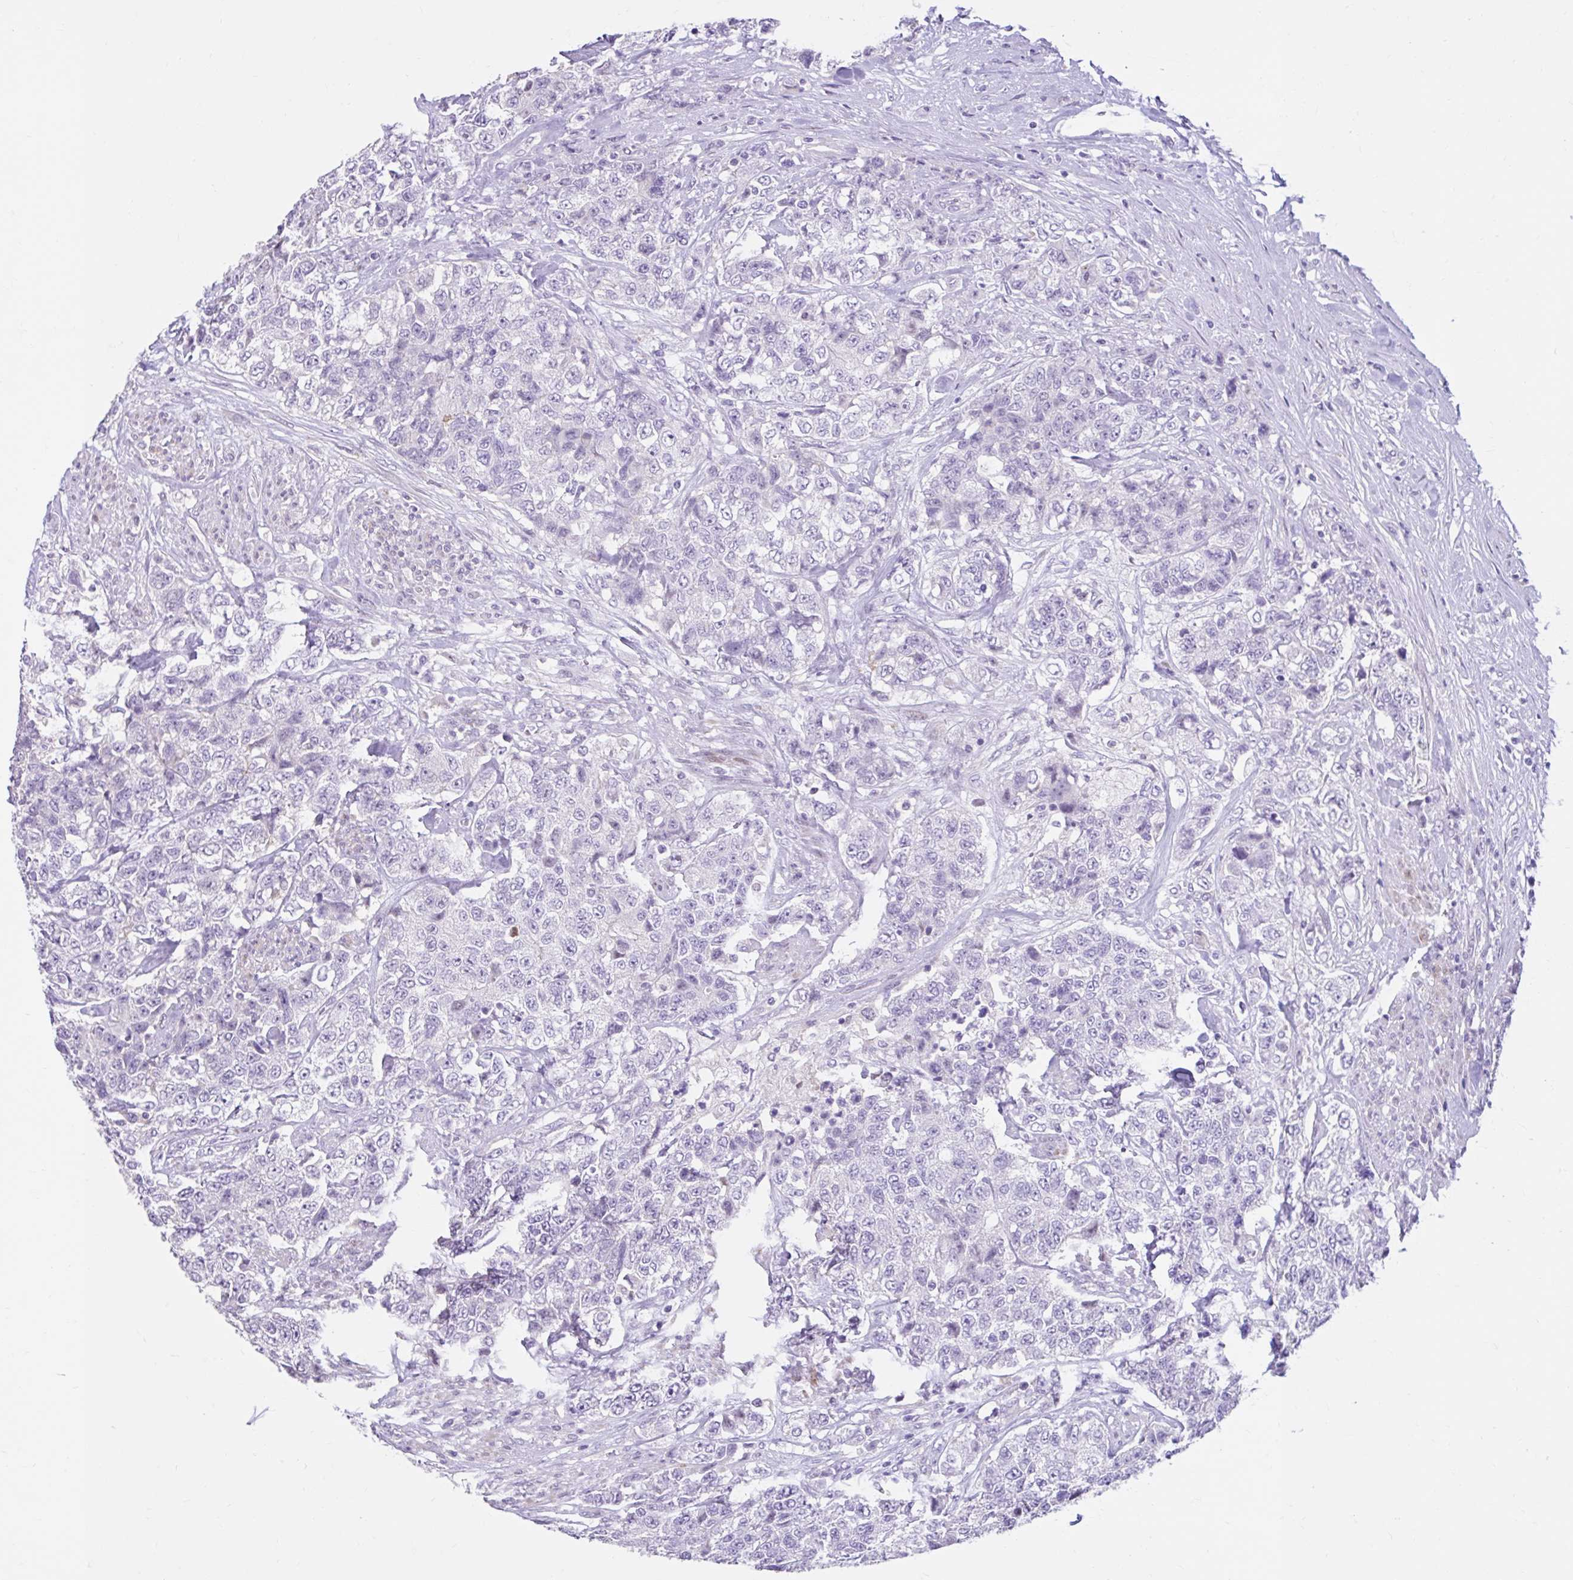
{"staining": {"intensity": "negative", "quantity": "none", "location": "none"}, "tissue": "urothelial cancer", "cell_type": "Tumor cells", "image_type": "cancer", "snomed": [{"axis": "morphology", "description": "Urothelial carcinoma, High grade"}, {"axis": "topography", "description": "Urinary bladder"}], "caption": "Immunohistochemistry of human urothelial cancer demonstrates no positivity in tumor cells. (DAB (3,3'-diaminobenzidine) IHC, high magnification).", "gene": "NHLH2", "patient": {"sex": "female", "age": 78}}